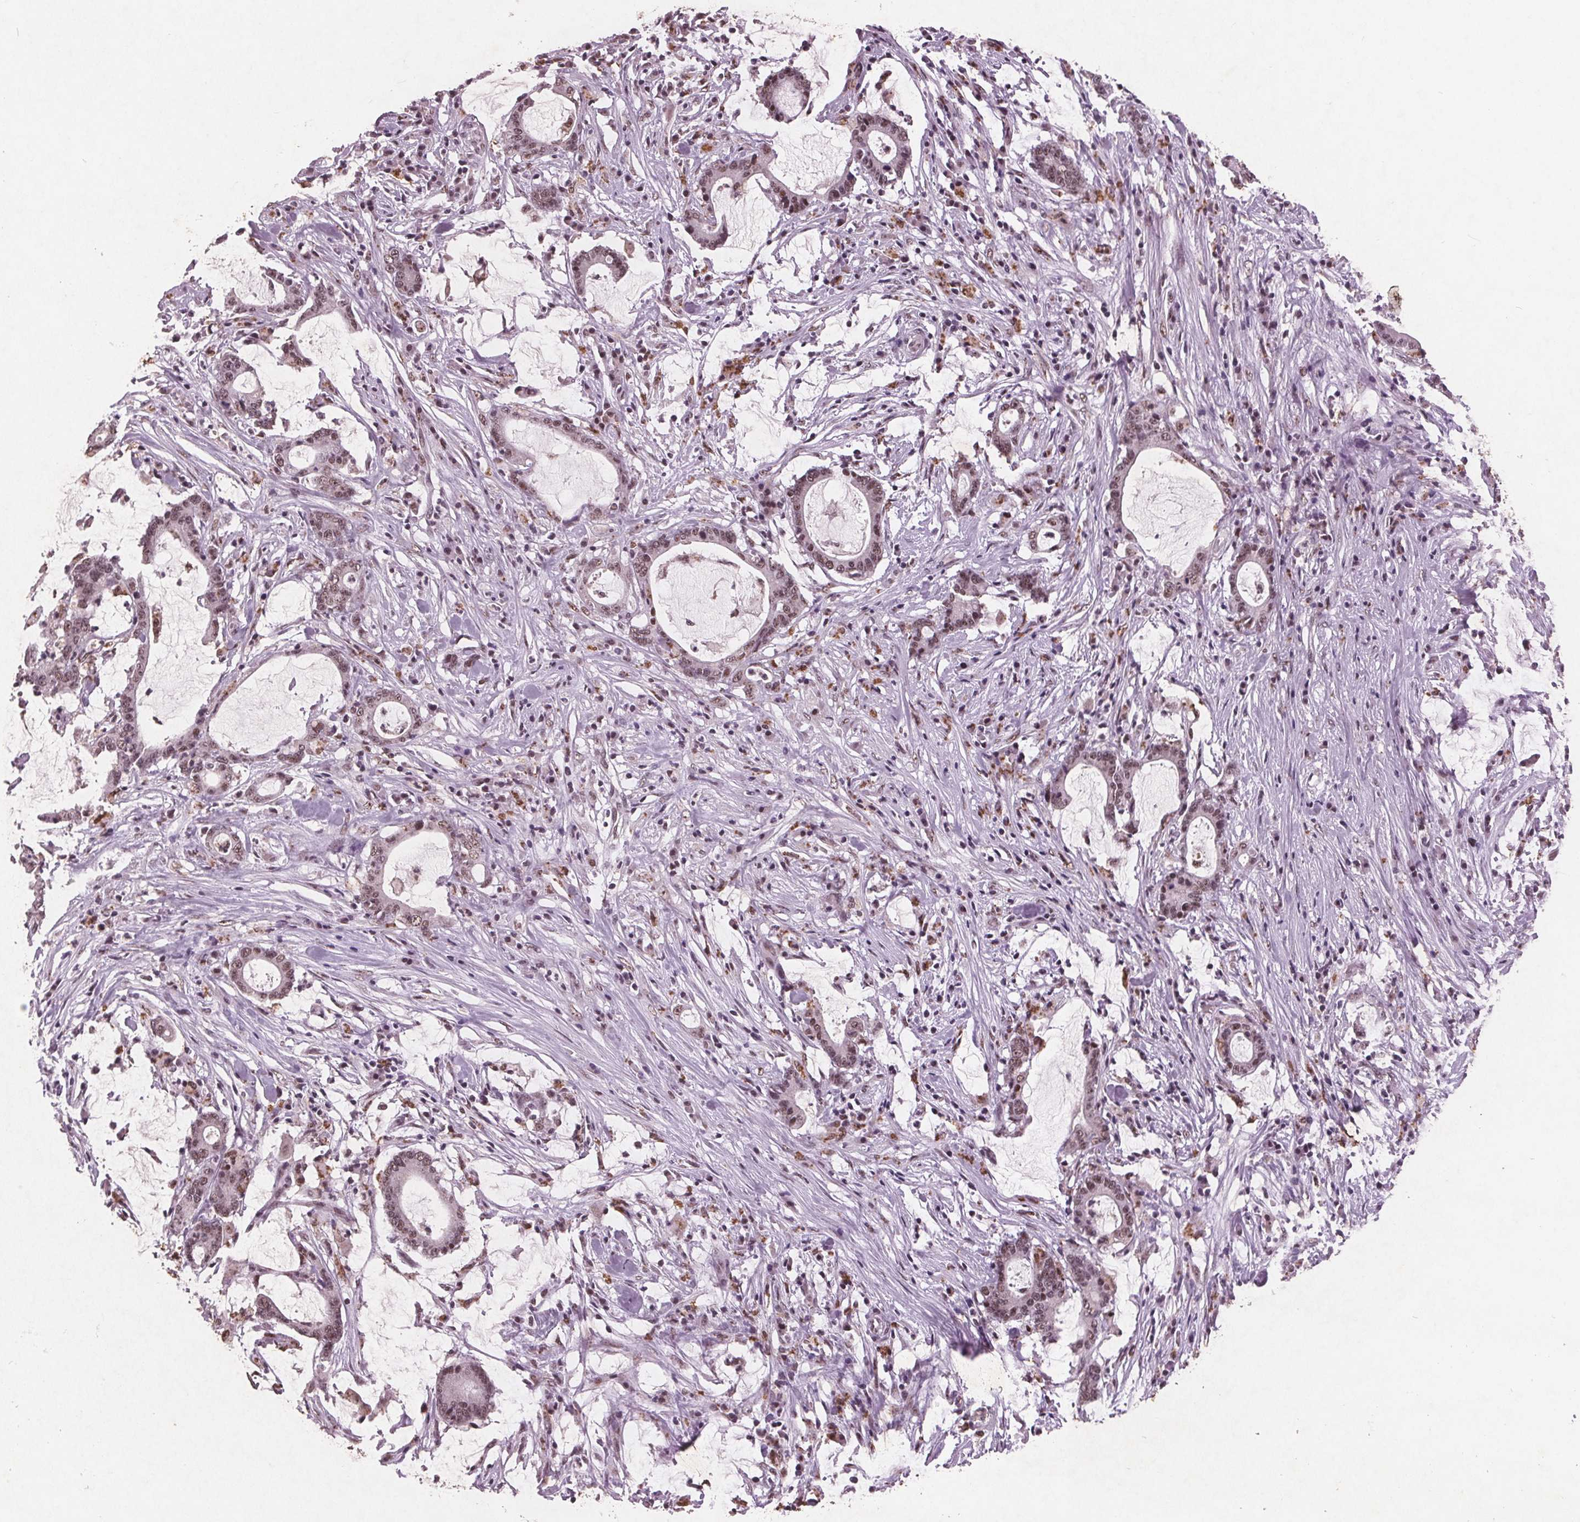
{"staining": {"intensity": "weak", "quantity": ">75%", "location": "nuclear"}, "tissue": "stomach cancer", "cell_type": "Tumor cells", "image_type": "cancer", "snomed": [{"axis": "morphology", "description": "Adenocarcinoma, NOS"}, {"axis": "topography", "description": "Stomach, upper"}], "caption": "Protein expression analysis of stomach cancer (adenocarcinoma) displays weak nuclear positivity in approximately >75% of tumor cells. (IHC, brightfield microscopy, high magnification).", "gene": "RPS6KA2", "patient": {"sex": "male", "age": 68}}